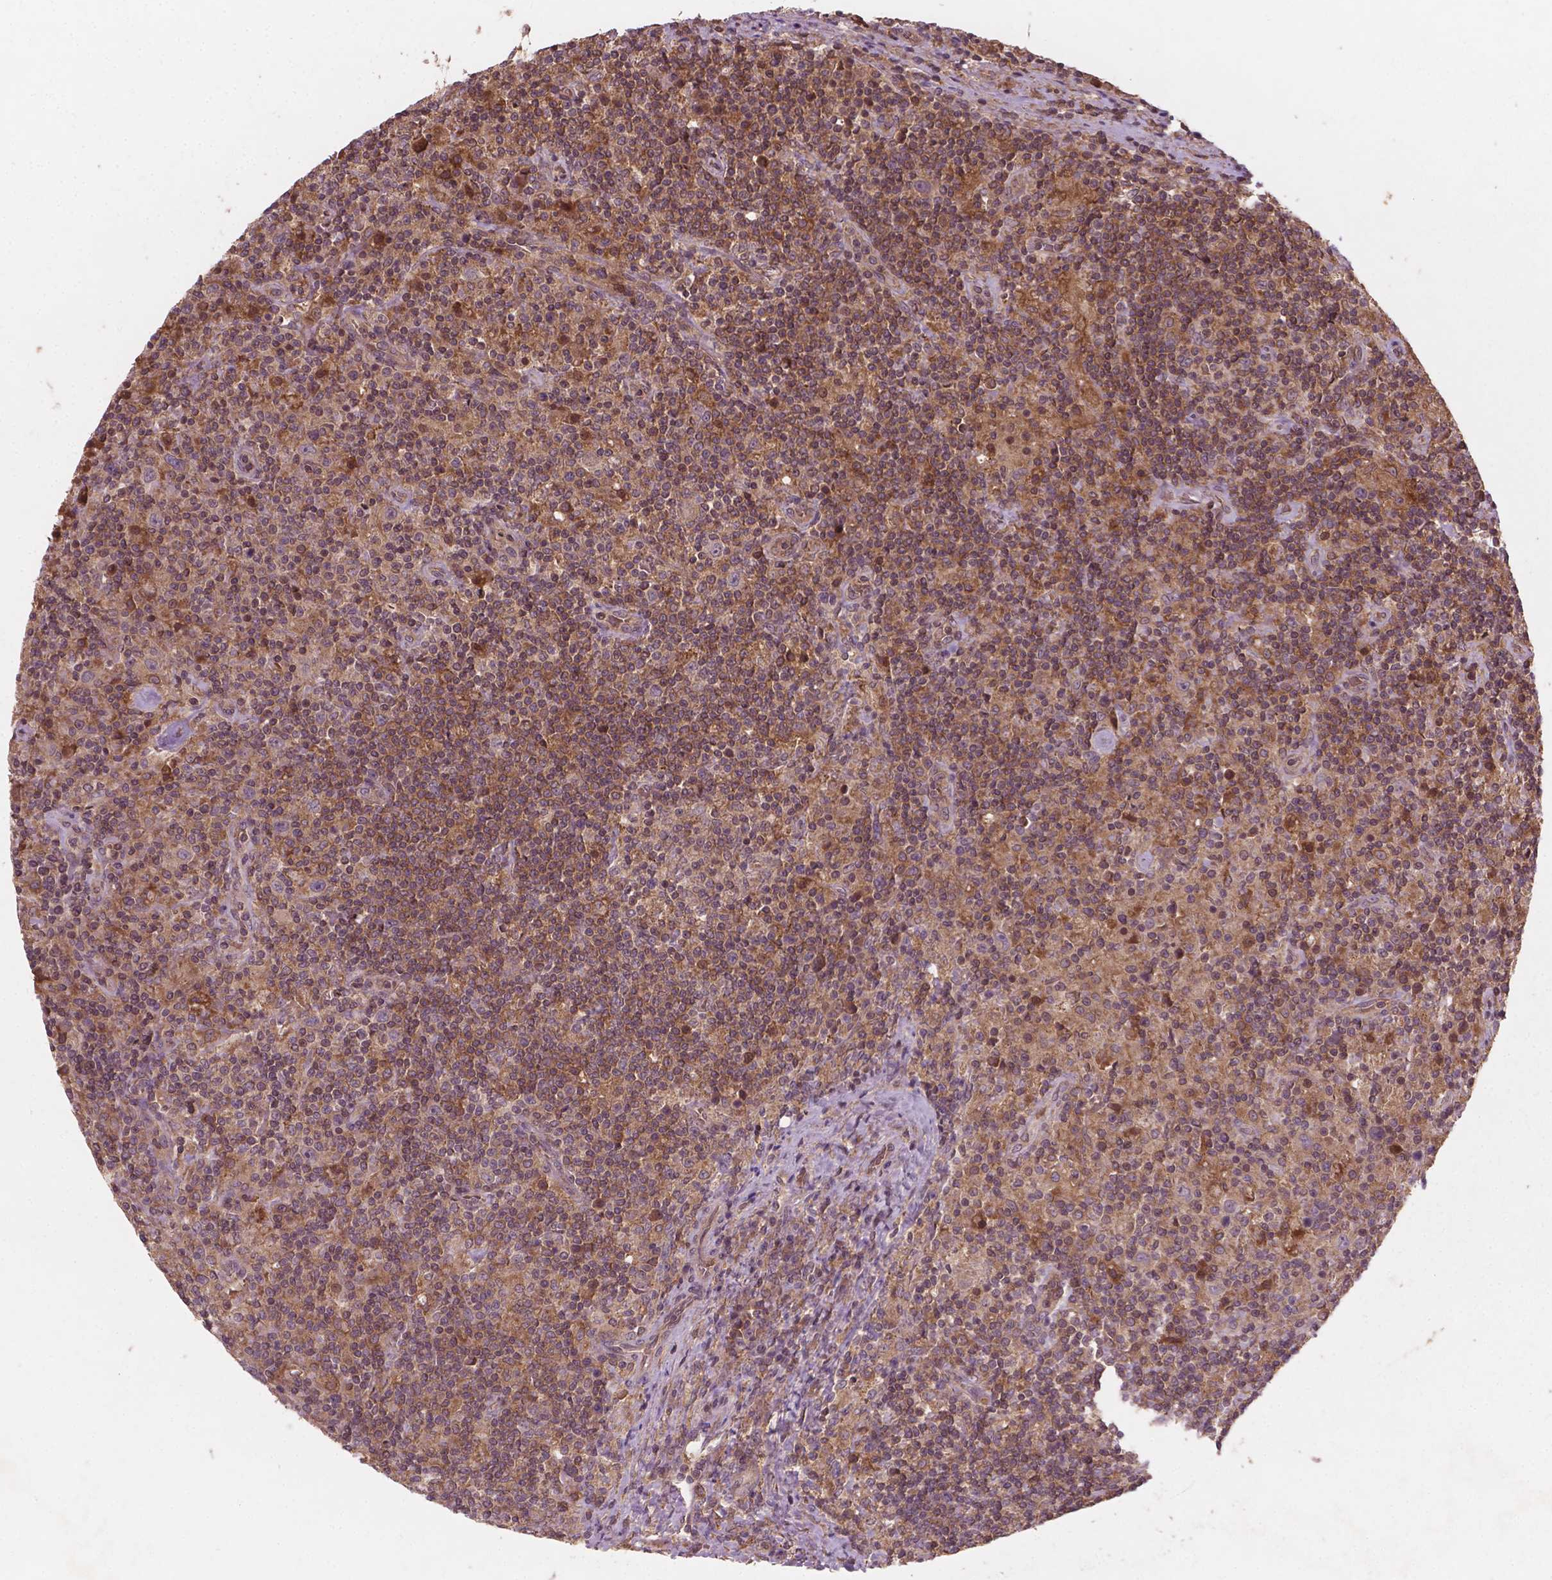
{"staining": {"intensity": "moderate", "quantity": ">75%", "location": "cytoplasmic/membranous"}, "tissue": "lymphoma", "cell_type": "Tumor cells", "image_type": "cancer", "snomed": [{"axis": "morphology", "description": "Hodgkin's disease, NOS"}, {"axis": "topography", "description": "Lymph node"}], "caption": "IHC photomicrograph of human Hodgkin's disease stained for a protein (brown), which displays medium levels of moderate cytoplasmic/membranous positivity in about >75% of tumor cells.", "gene": "CYFIP2", "patient": {"sex": "male", "age": 70}}